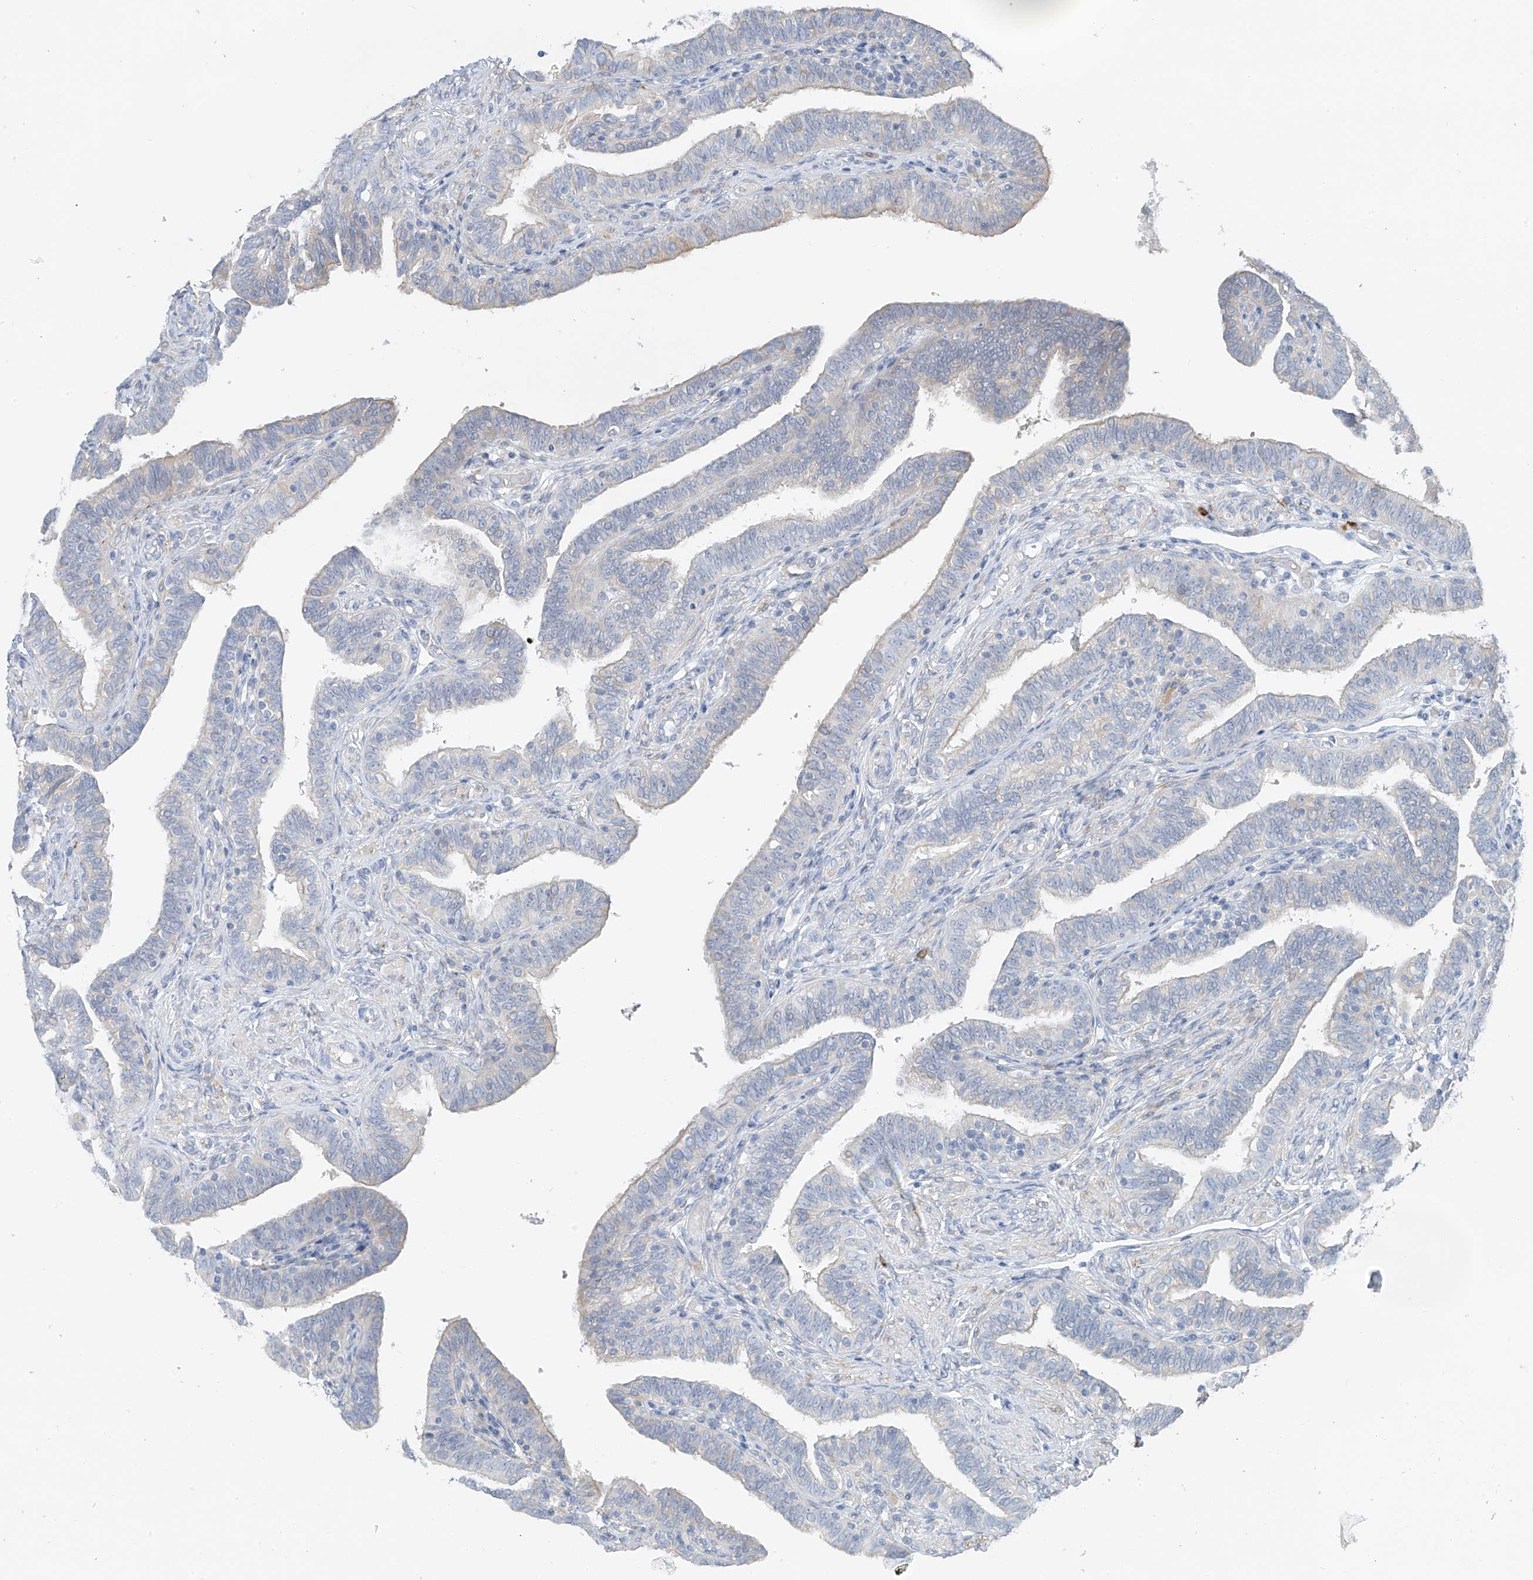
{"staining": {"intensity": "weak", "quantity": "<25%", "location": "cytoplasmic/membranous"}, "tissue": "fallopian tube", "cell_type": "Glandular cells", "image_type": "normal", "snomed": [{"axis": "morphology", "description": "Normal tissue, NOS"}, {"axis": "topography", "description": "Fallopian tube"}], "caption": "Immunohistochemistry image of normal human fallopian tube stained for a protein (brown), which exhibits no staining in glandular cells.", "gene": "POMGNT2", "patient": {"sex": "female", "age": 39}}